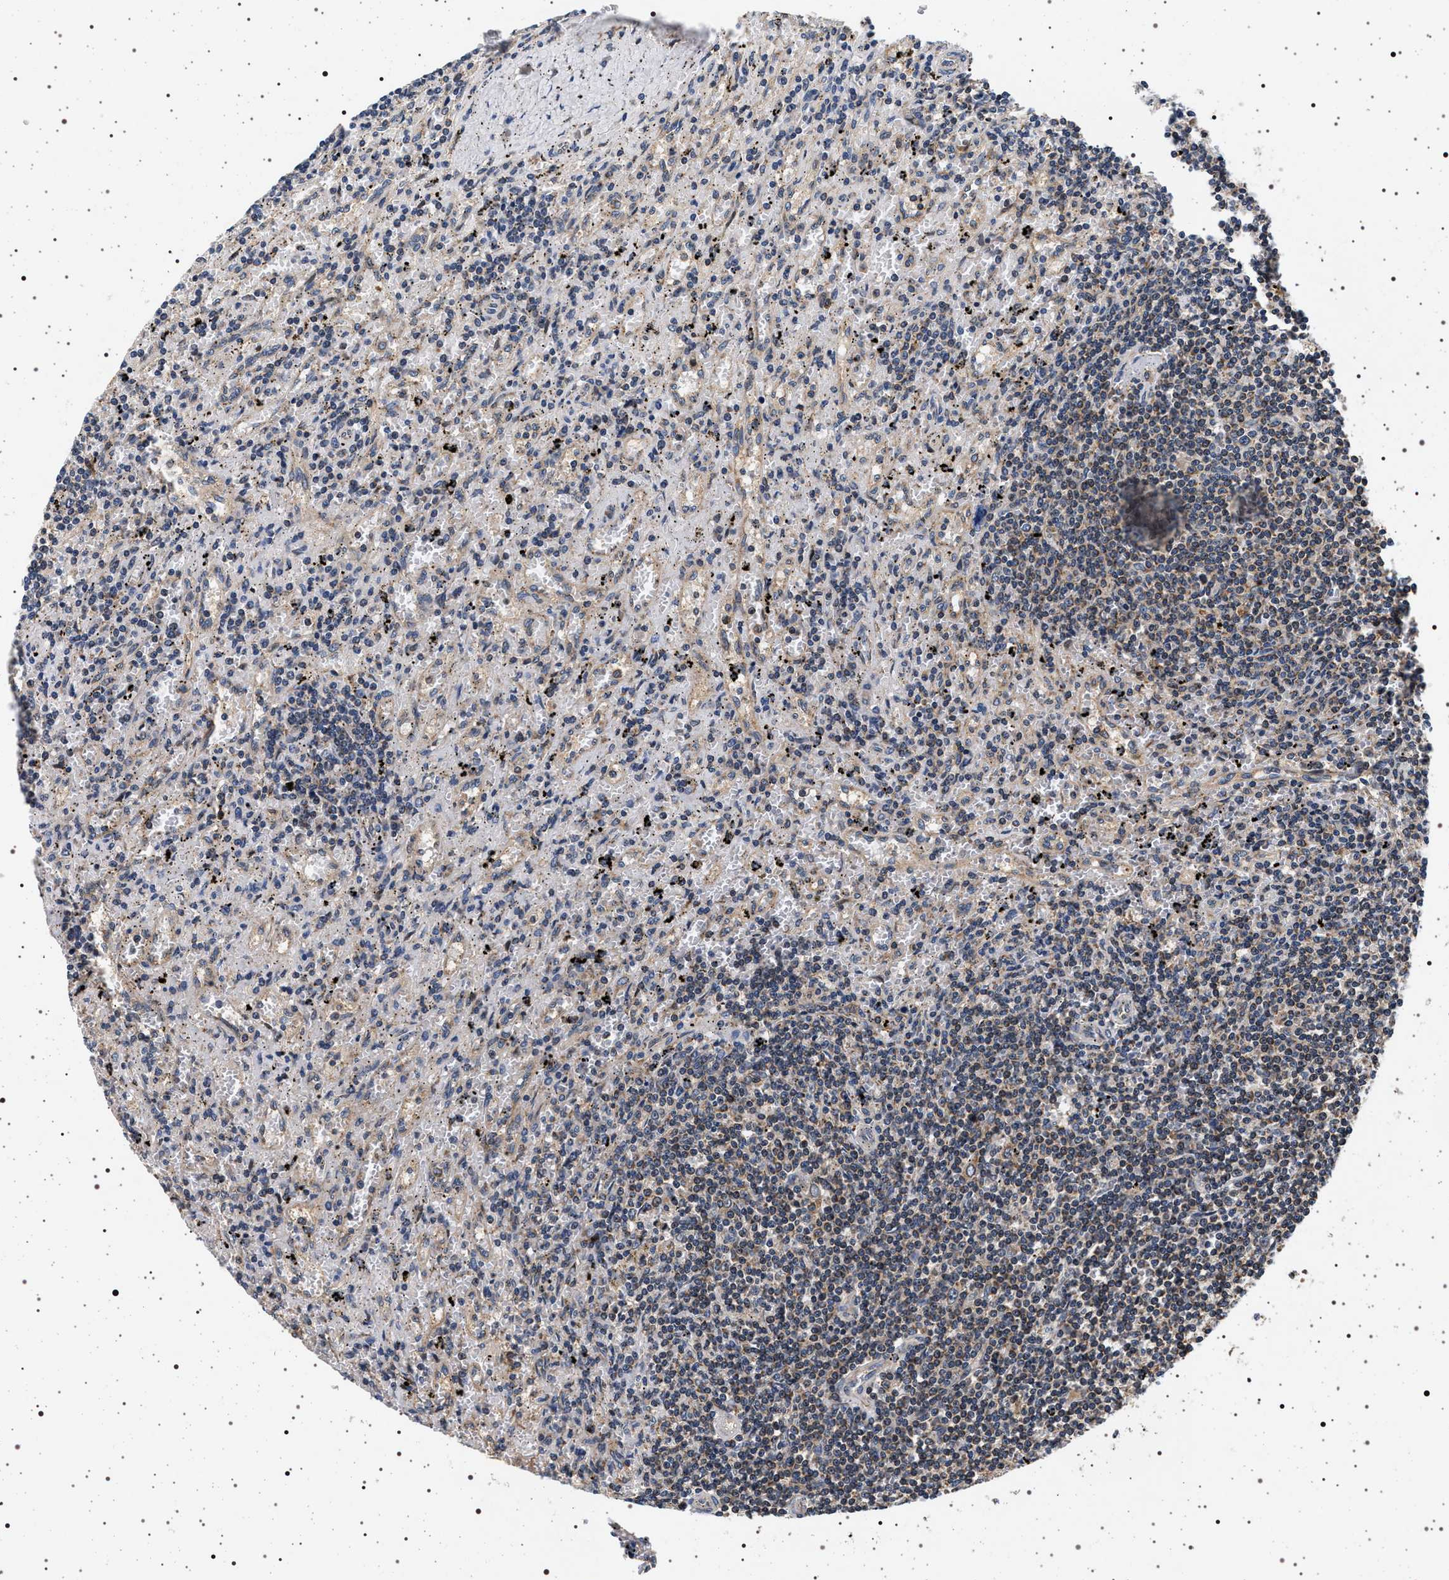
{"staining": {"intensity": "negative", "quantity": "none", "location": "none"}, "tissue": "lymphoma", "cell_type": "Tumor cells", "image_type": "cancer", "snomed": [{"axis": "morphology", "description": "Malignant lymphoma, non-Hodgkin's type, Low grade"}, {"axis": "topography", "description": "Spleen"}], "caption": "Photomicrograph shows no significant protein positivity in tumor cells of malignant lymphoma, non-Hodgkin's type (low-grade).", "gene": "DCBLD2", "patient": {"sex": "male", "age": 76}}